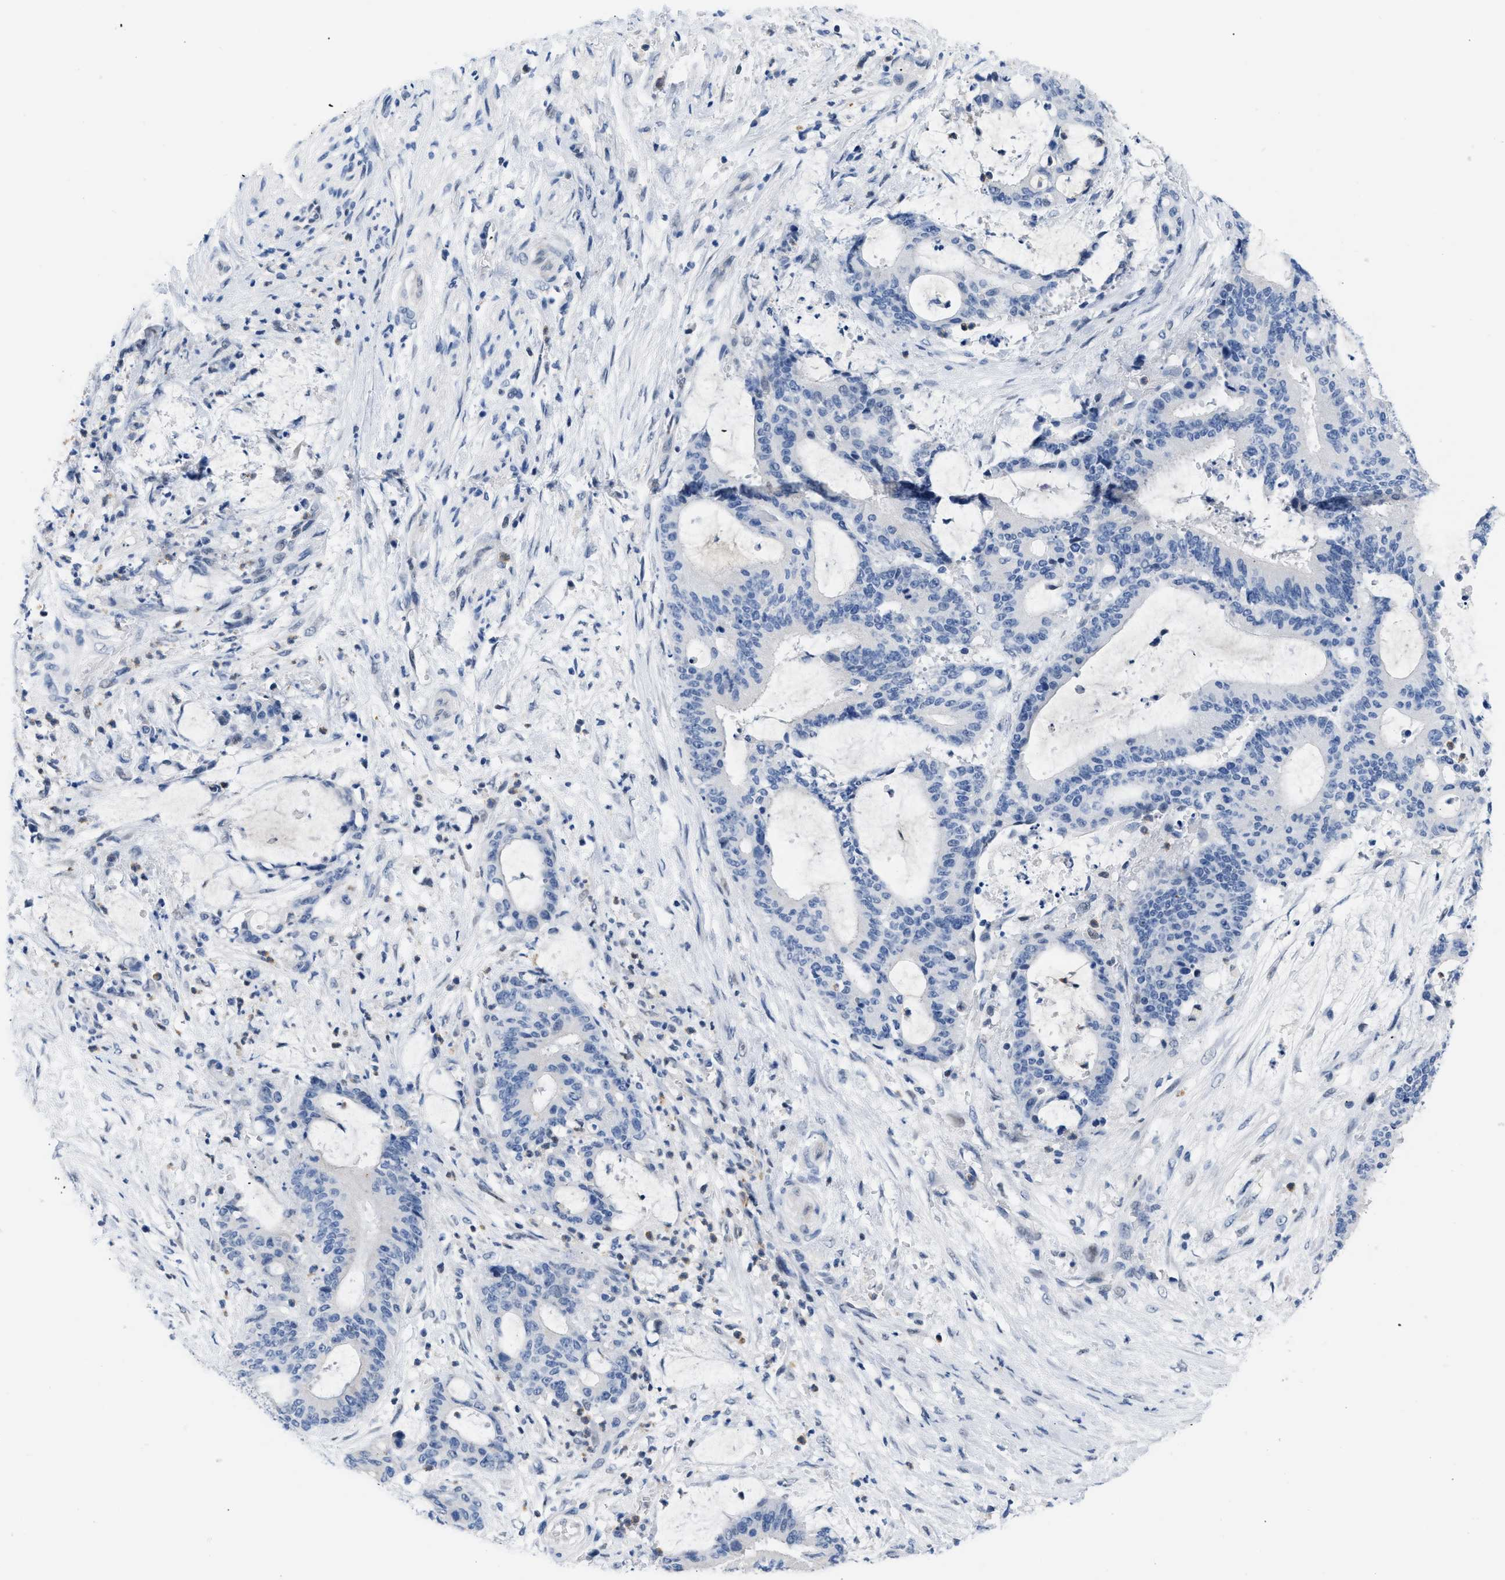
{"staining": {"intensity": "negative", "quantity": "none", "location": "none"}, "tissue": "liver cancer", "cell_type": "Tumor cells", "image_type": "cancer", "snomed": [{"axis": "morphology", "description": "Normal tissue, NOS"}, {"axis": "morphology", "description": "Cholangiocarcinoma"}, {"axis": "topography", "description": "Liver"}, {"axis": "topography", "description": "Peripheral nerve tissue"}], "caption": "Tumor cells show no significant positivity in cholangiocarcinoma (liver).", "gene": "BOLL", "patient": {"sex": "female", "age": 73}}